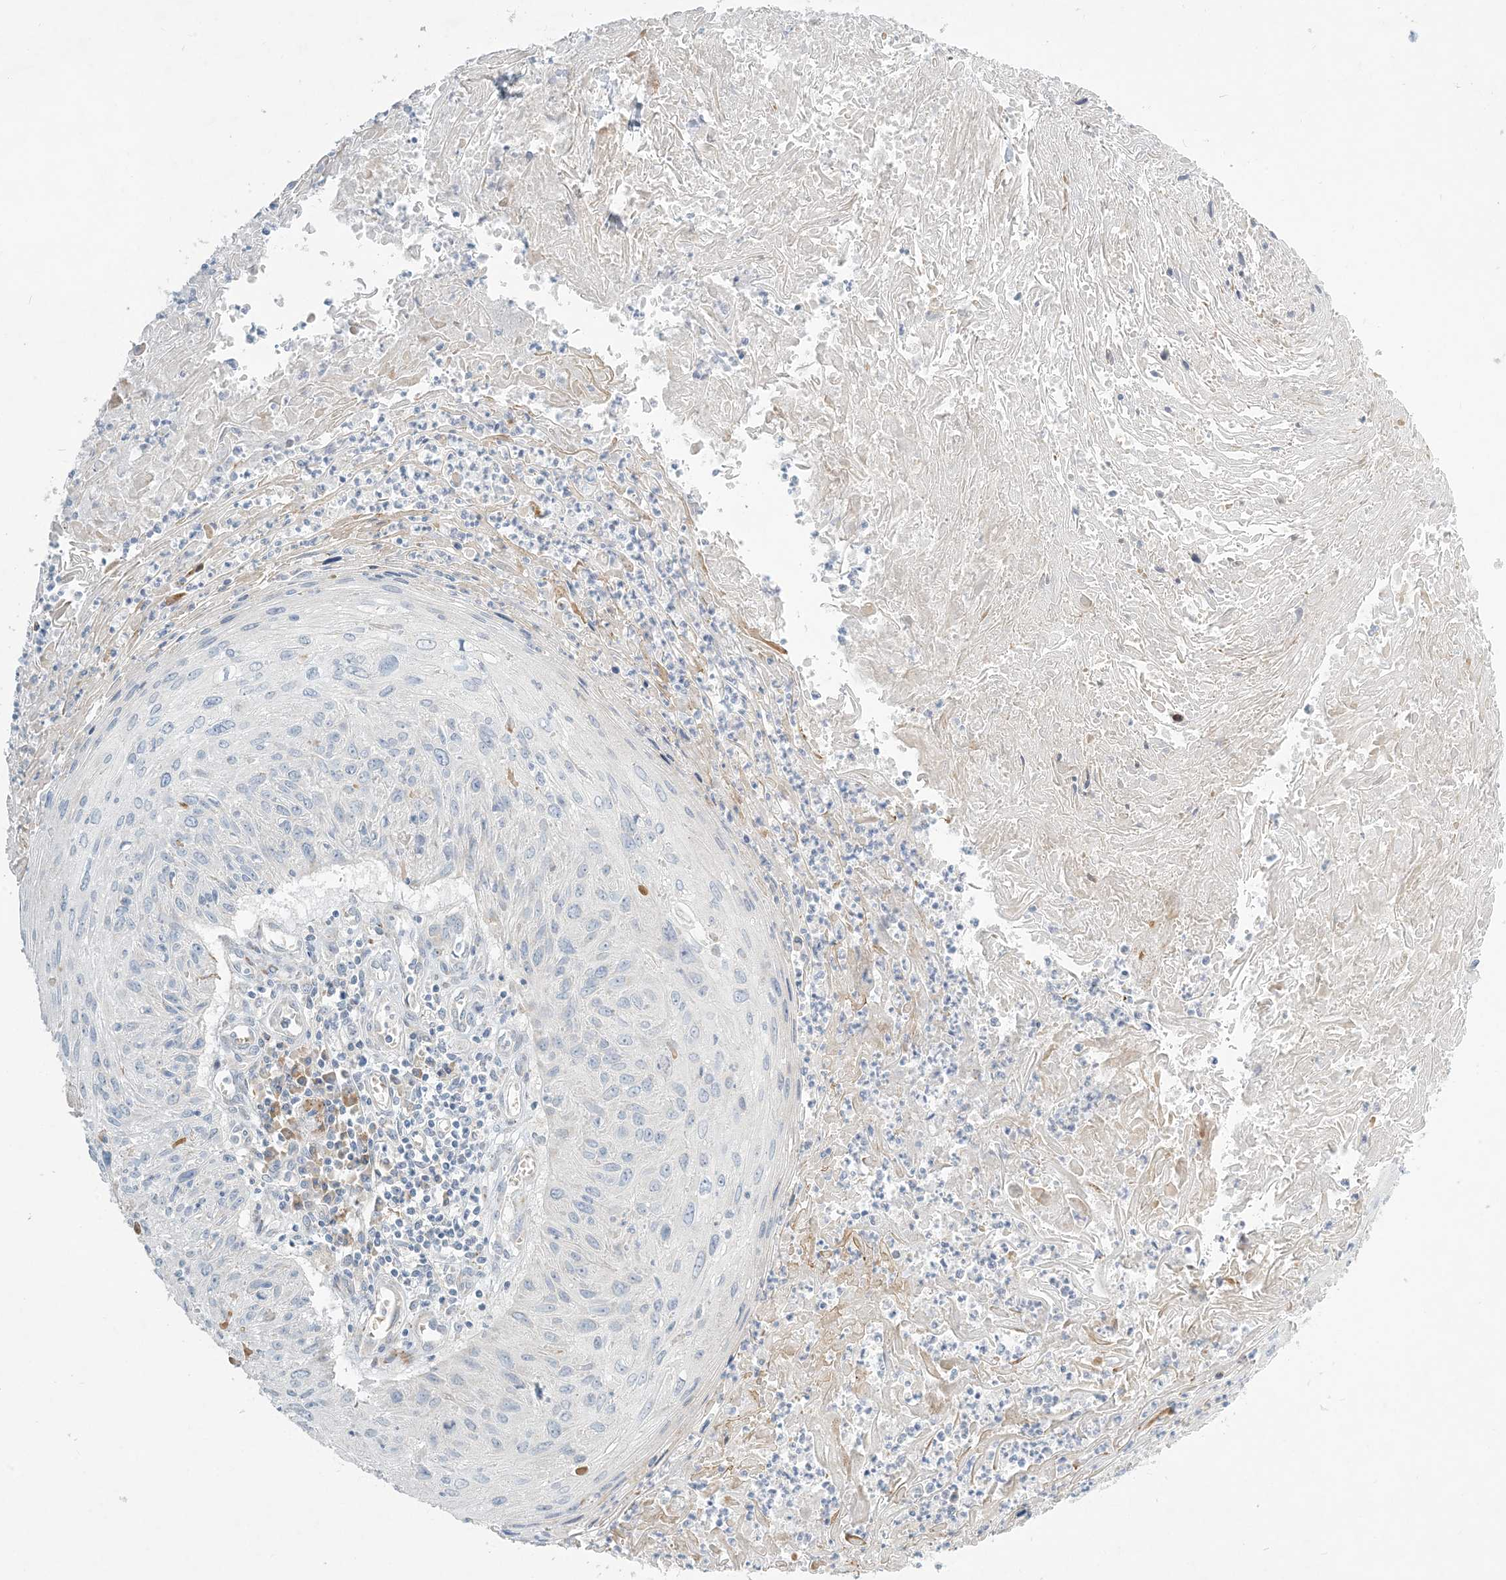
{"staining": {"intensity": "negative", "quantity": "none", "location": "none"}, "tissue": "cervical cancer", "cell_type": "Tumor cells", "image_type": "cancer", "snomed": [{"axis": "morphology", "description": "Squamous cell carcinoma, NOS"}, {"axis": "topography", "description": "Cervix"}], "caption": "Protein analysis of cervical cancer exhibits no significant staining in tumor cells.", "gene": "ZNF385D", "patient": {"sex": "female", "age": 51}}